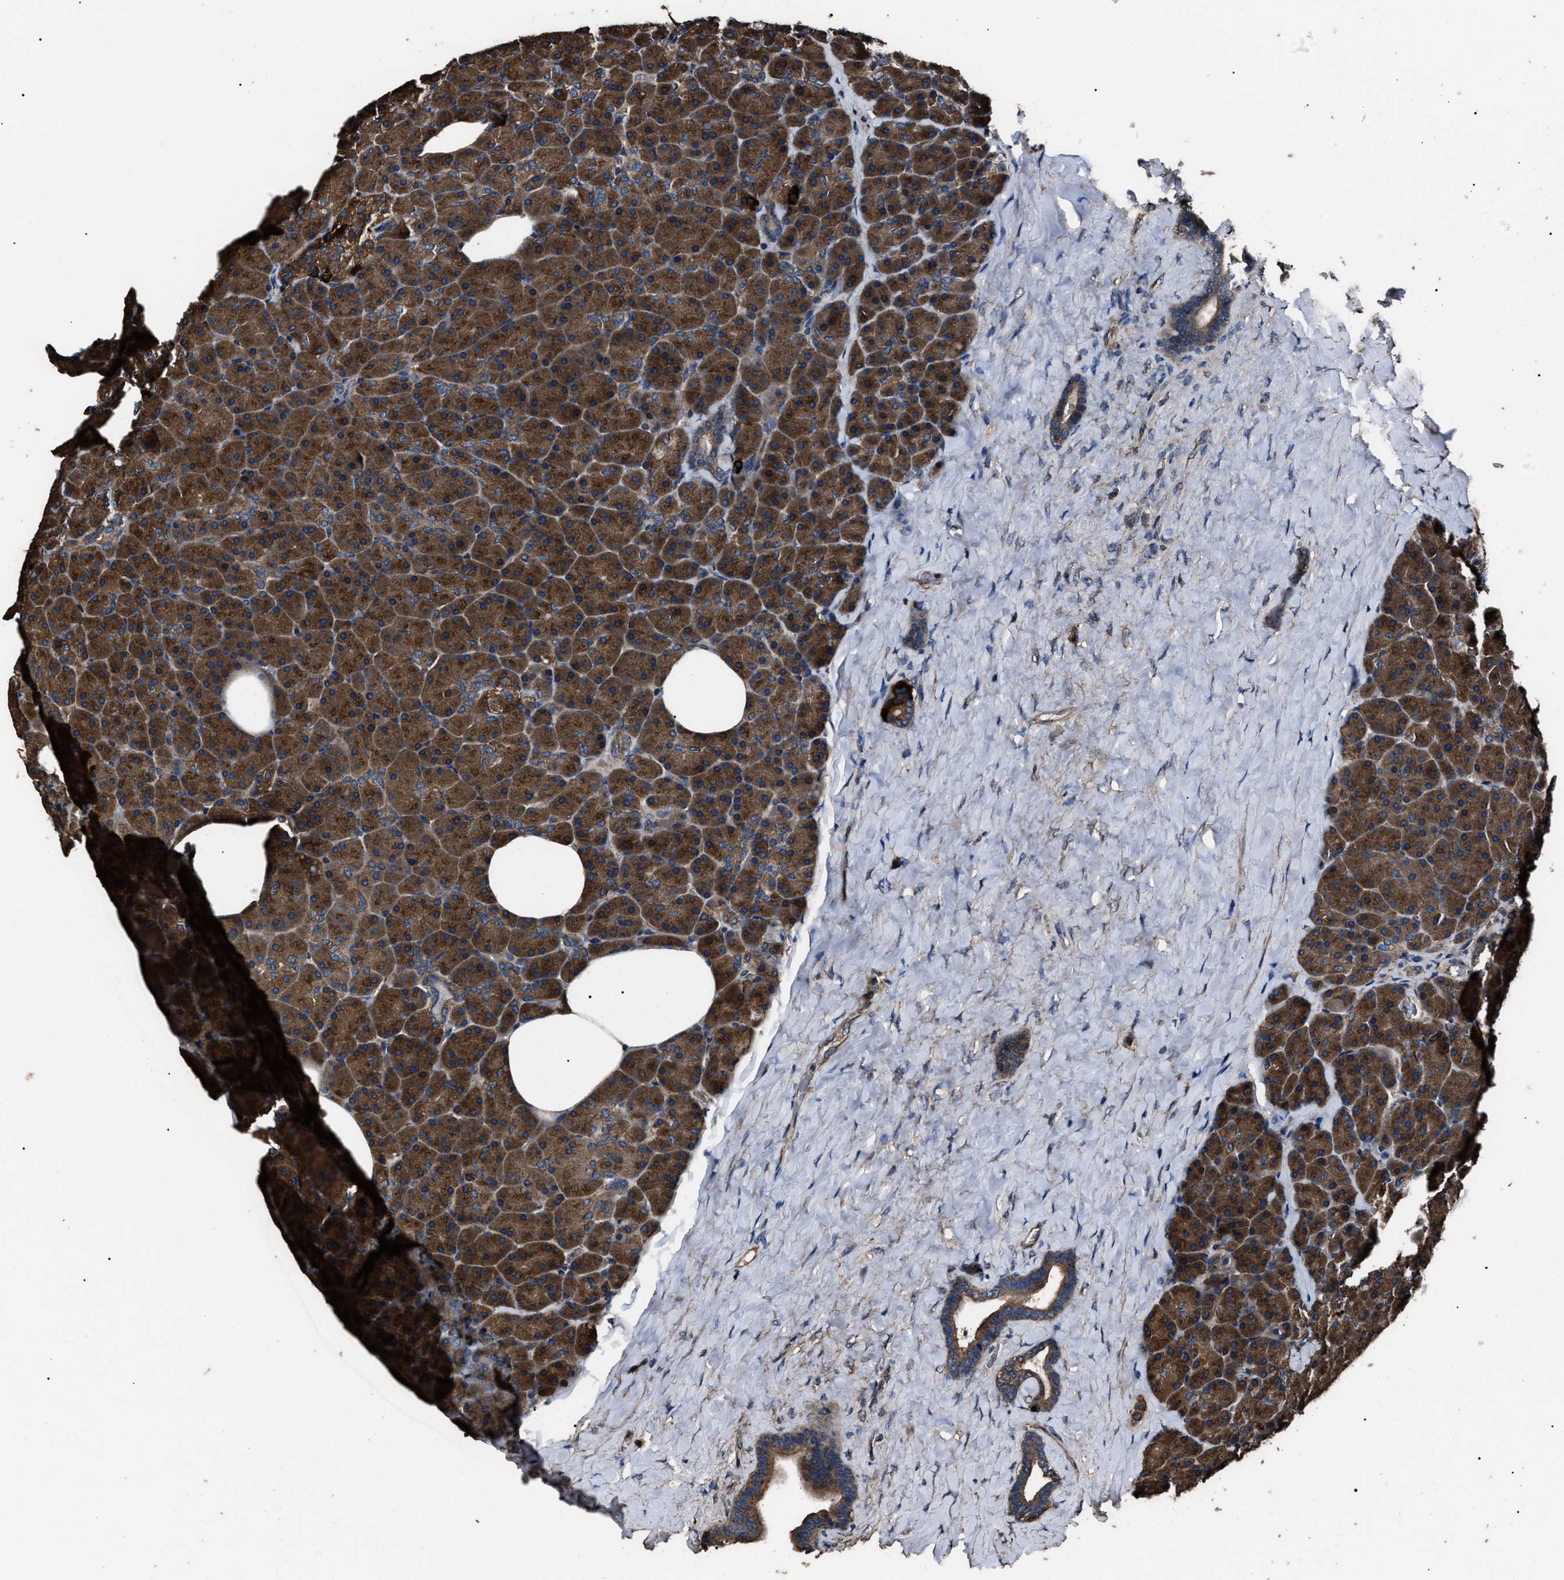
{"staining": {"intensity": "strong", "quantity": ">75%", "location": "cytoplasmic/membranous"}, "tissue": "pancreas", "cell_type": "Exocrine glandular cells", "image_type": "normal", "snomed": [{"axis": "morphology", "description": "Normal tissue, NOS"}, {"axis": "morphology", "description": "Carcinoid, malignant, NOS"}, {"axis": "topography", "description": "Pancreas"}], "caption": "Immunohistochemical staining of unremarkable pancreas shows strong cytoplasmic/membranous protein positivity in about >75% of exocrine glandular cells. (Brightfield microscopy of DAB IHC at high magnification).", "gene": "RNF216", "patient": {"sex": "female", "age": 35}}